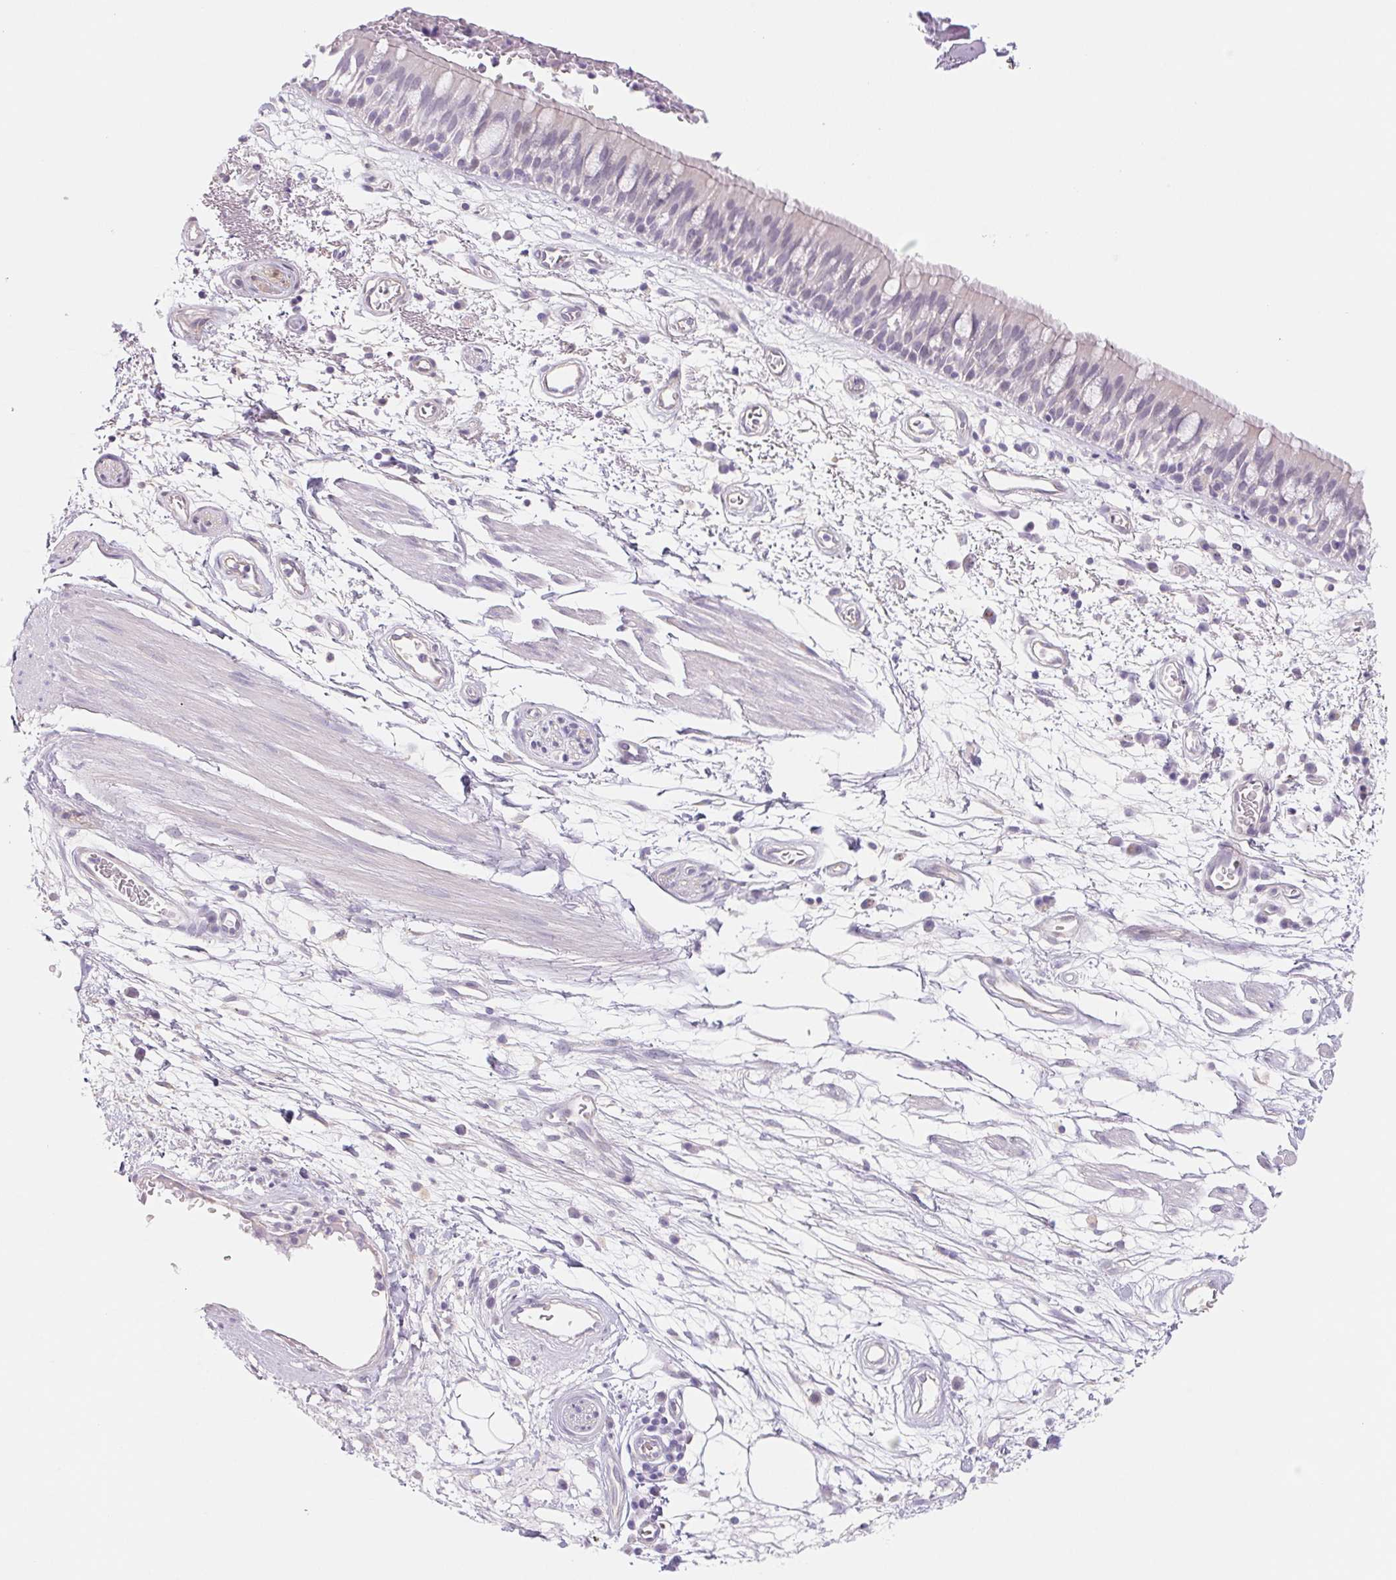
{"staining": {"intensity": "negative", "quantity": "none", "location": "none"}, "tissue": "bronchus", "cell_type": "Respiratory epithelial cells", "image_type": "normal", "snomed": [{"axis": "morphology", "description": "Normal tissue, NOS"}, {"axis": "morphology", "description": "Squamous cell carcinoma, NOS"}, {"axis": "topography", "description": "Cartilage tissue"}, {"axis": "topography", "description": "Bronchus"}, {"axis": "topography", "description": "Lung"}], "caption": "Respiratory epithelial cells show no significant staining in unremarkable bronchus. (Stains: DAB immunohistochemistry with hematoxylin counter stain, Microscopy: brightfield microscopy at high magnification).", "gene": "CTNND2", "patient": {"sex": "male", "age": 66}}